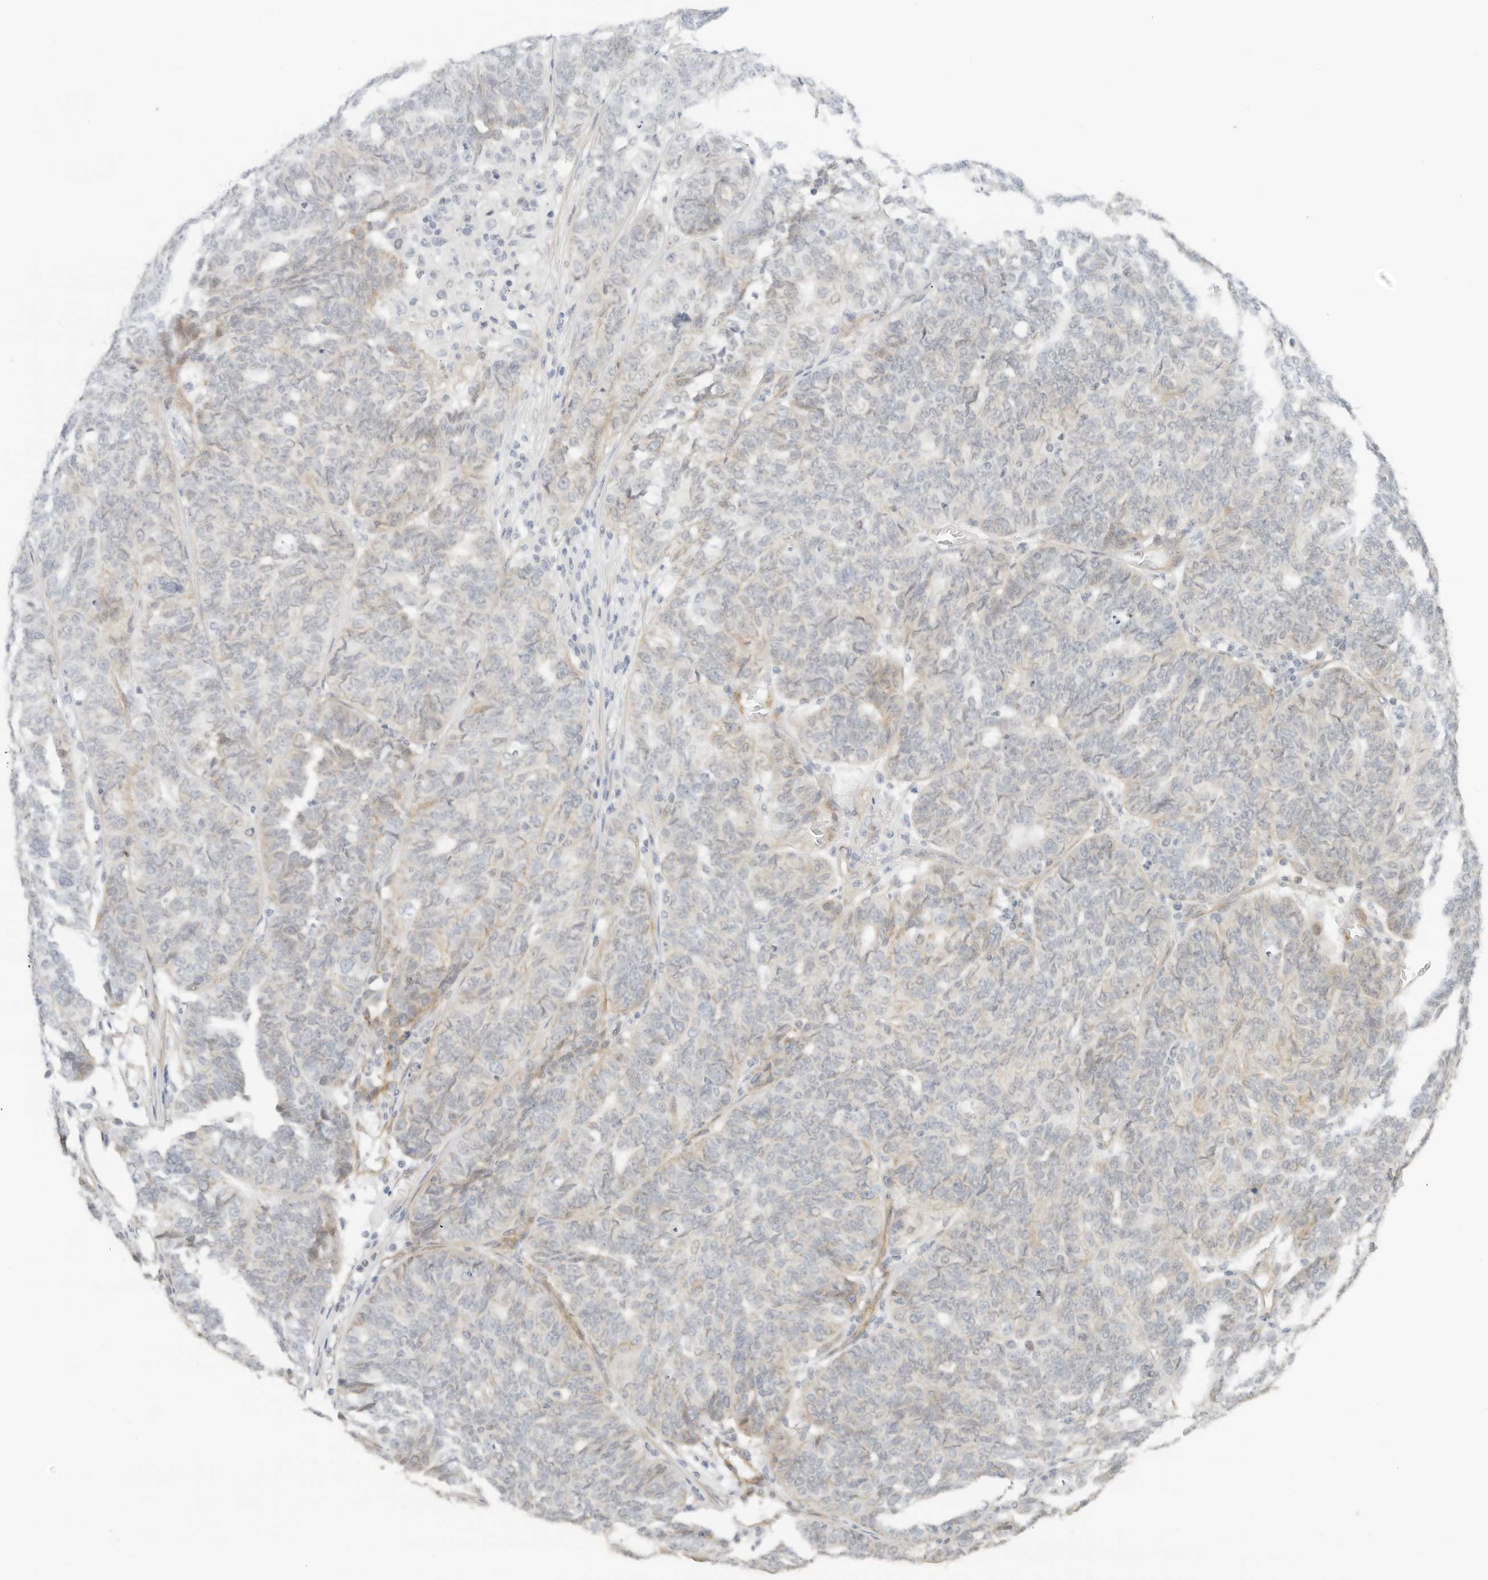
{"staining": {"intensity": "weak", "quantity": "<25%", "location": "cytoplasmic/membranous"}, "tissue": "ovarian cancer", "cell_type": "Tumor cells", "image_type": "cancer", "snomed": [{"axis": "morphology", "description": "Cystadenocarcinoma, serous, NOS"}, {"axis": "topography", "description": "Ovary"}], "caption": "Tumor cells are negative for brown protein staining in ovarian serous cystadenocarcinoma.", "gene": "NEO1", "patient": {"sex": "female", "age": 59}}